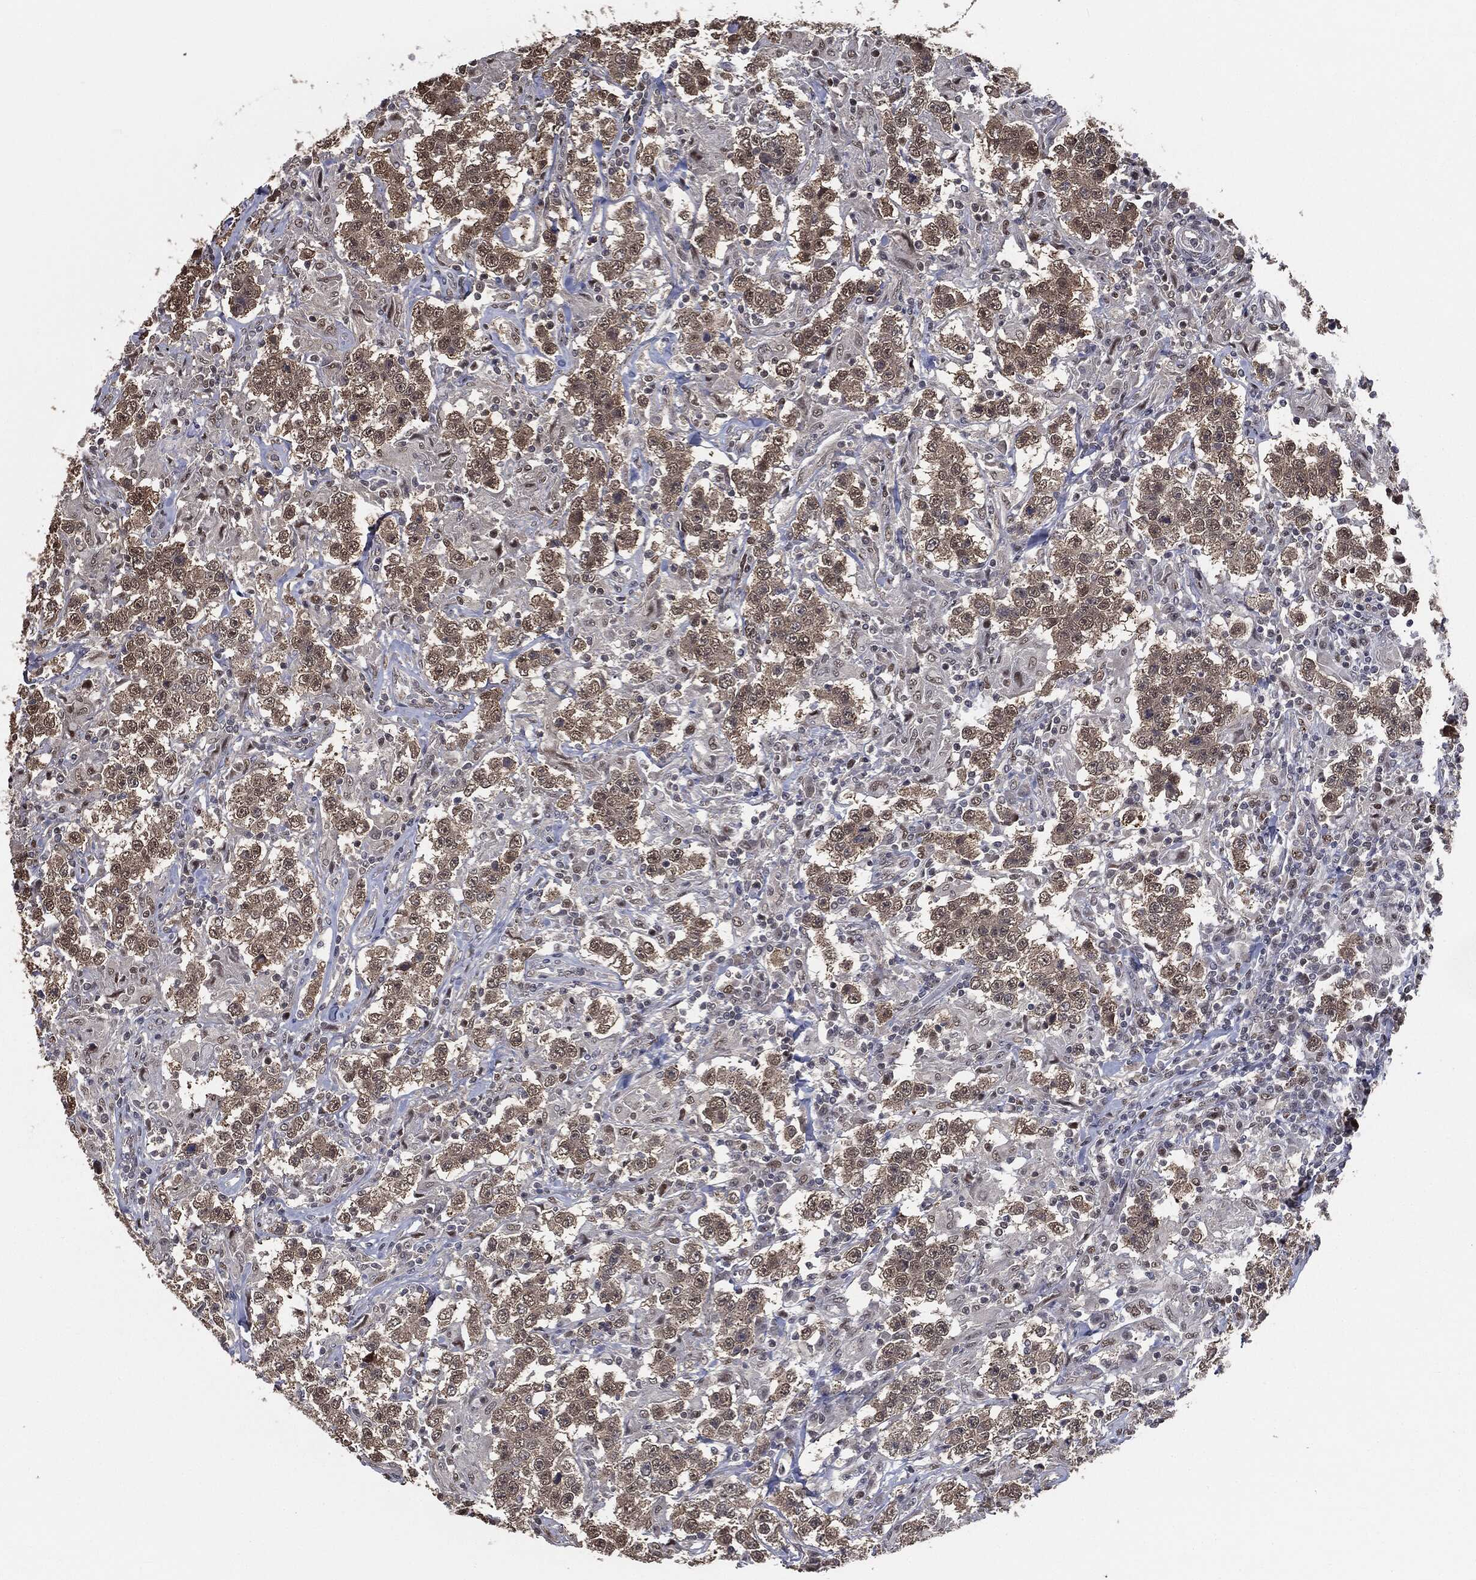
{"staining": {"intensity": "weak", "quantity": ">75%", "location": "cytoplasmic/membranous"}, "tissue": "testis cancer", "cell_type": "Tumor cells", "image_type": "cancer", "snomed": [{"axis": "morphology", "description": "Seminoma, NOS"}, {"axis": "morphology", "description": "Carcinoma, Embryonal, NOS"}, {"axis": "topography", "description": "Testis"}], "caption": "Approximately >75% of tumor cells in testis cancer exhibit weak cytoplasmic/membranous protein expression as visualized by brown immunohistochemical staining.", "gene": "SHLD2", "patient": {"sex": "male", "age": 41}}